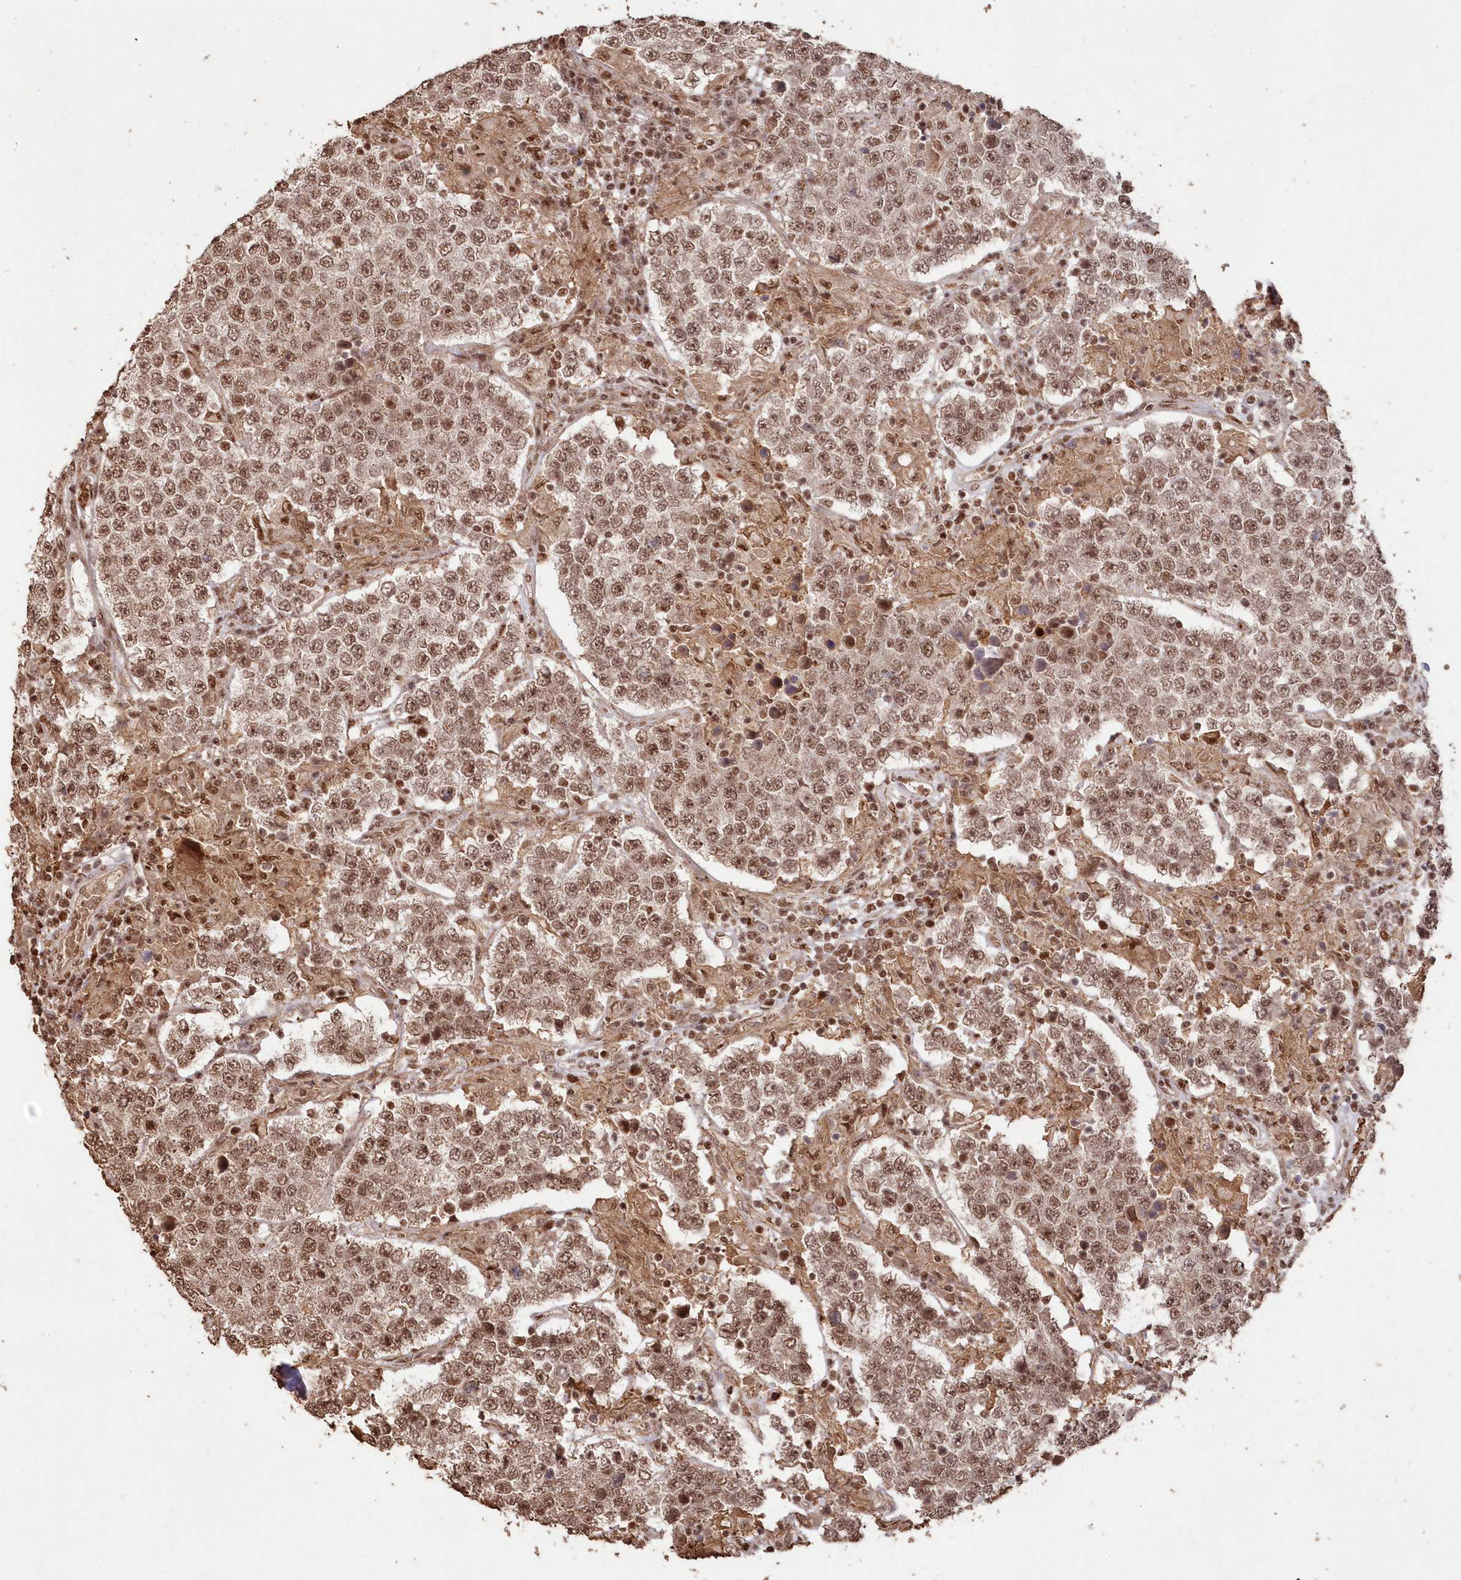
{"staining": {"intensity": "moderate", "quantity": ">75%", "location": "nuclear"}, "tissue": "testis cancer", "cell_type": "Tumor cells", "image_type": "cancer", "snomed": [{"axis": "morphology", "description": "Normal tissue, NOS"}, {"axis": "morphology", "description": "Urothelial carcinoma, High grade"}, {"axis": "morphology", "description": "Seminoma, NOS"}, {"axis": "morphology", "description": "Carcinoma, Embryonal, NOS"}, {"axis": "topography", "description": "Urinary bladder"}, {"axis": "topography", "description": "Testis"}], "caption": "Immunohistochemical staining of testis cancer shows moderate nuclear protein positivity in approximately >75% of tumor cells.", "gene": "PDS5A", "patient": {"sex": "male", "age": 41}}